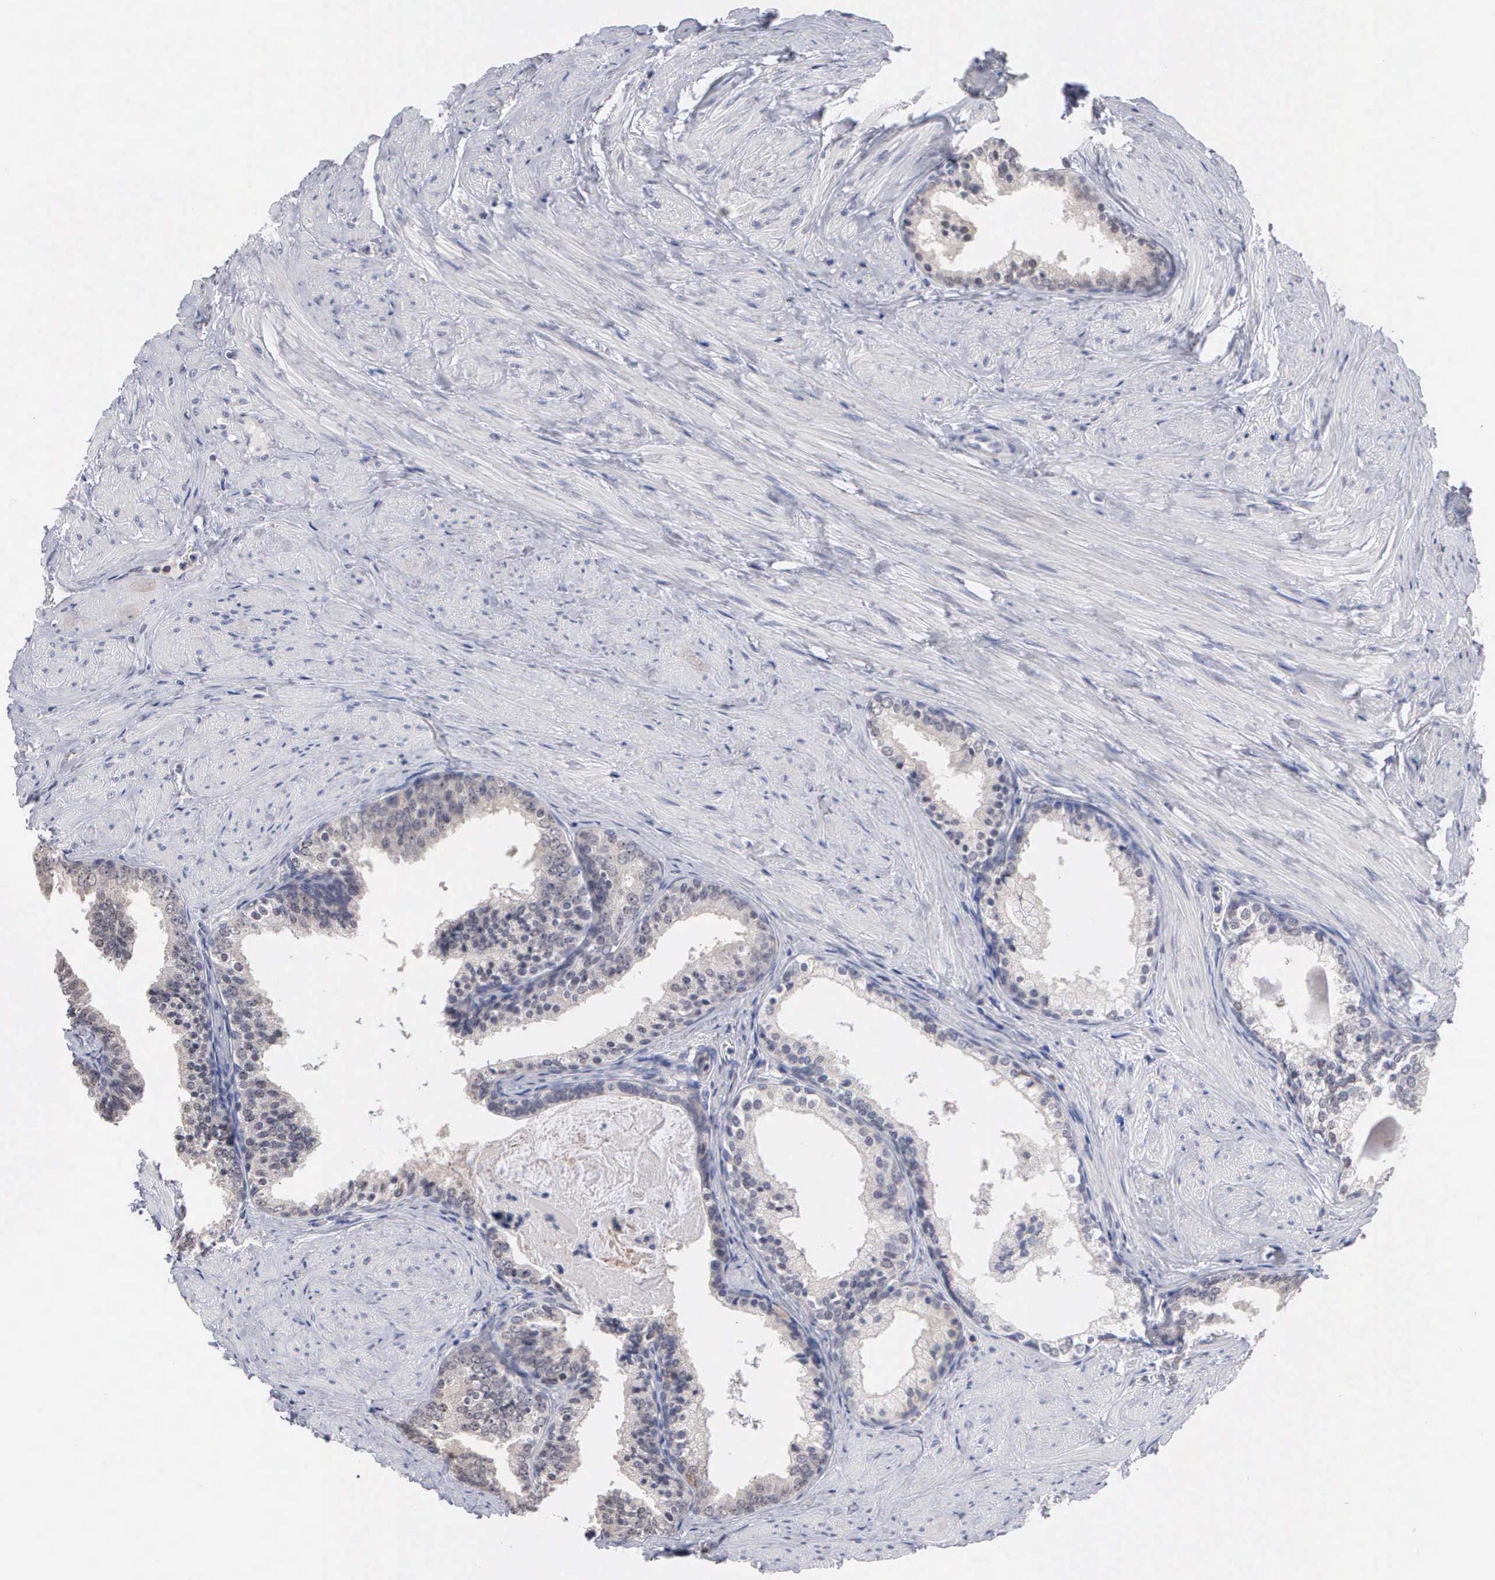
{"staining": {"intensity": "weak", "quantity": "<25%", "location": "cytoplasmic/membranous,nuclear"}, "tissue": "prostate", "cell_type": "Glandular cells", "image_type": "normal", "snomed": [{"axis": "morphology", "description": "Normal tissue, NOS"}, {"axis": "topography", "description": "Prostate"}], "caption": "IHC of benign human prostate exhibits no staining in glandular cells. (Immunohistochemistry, brightfield microscopy, high magnification).", "gene": "KDM6A", "patient": {"sex": "male", "age": 65}}